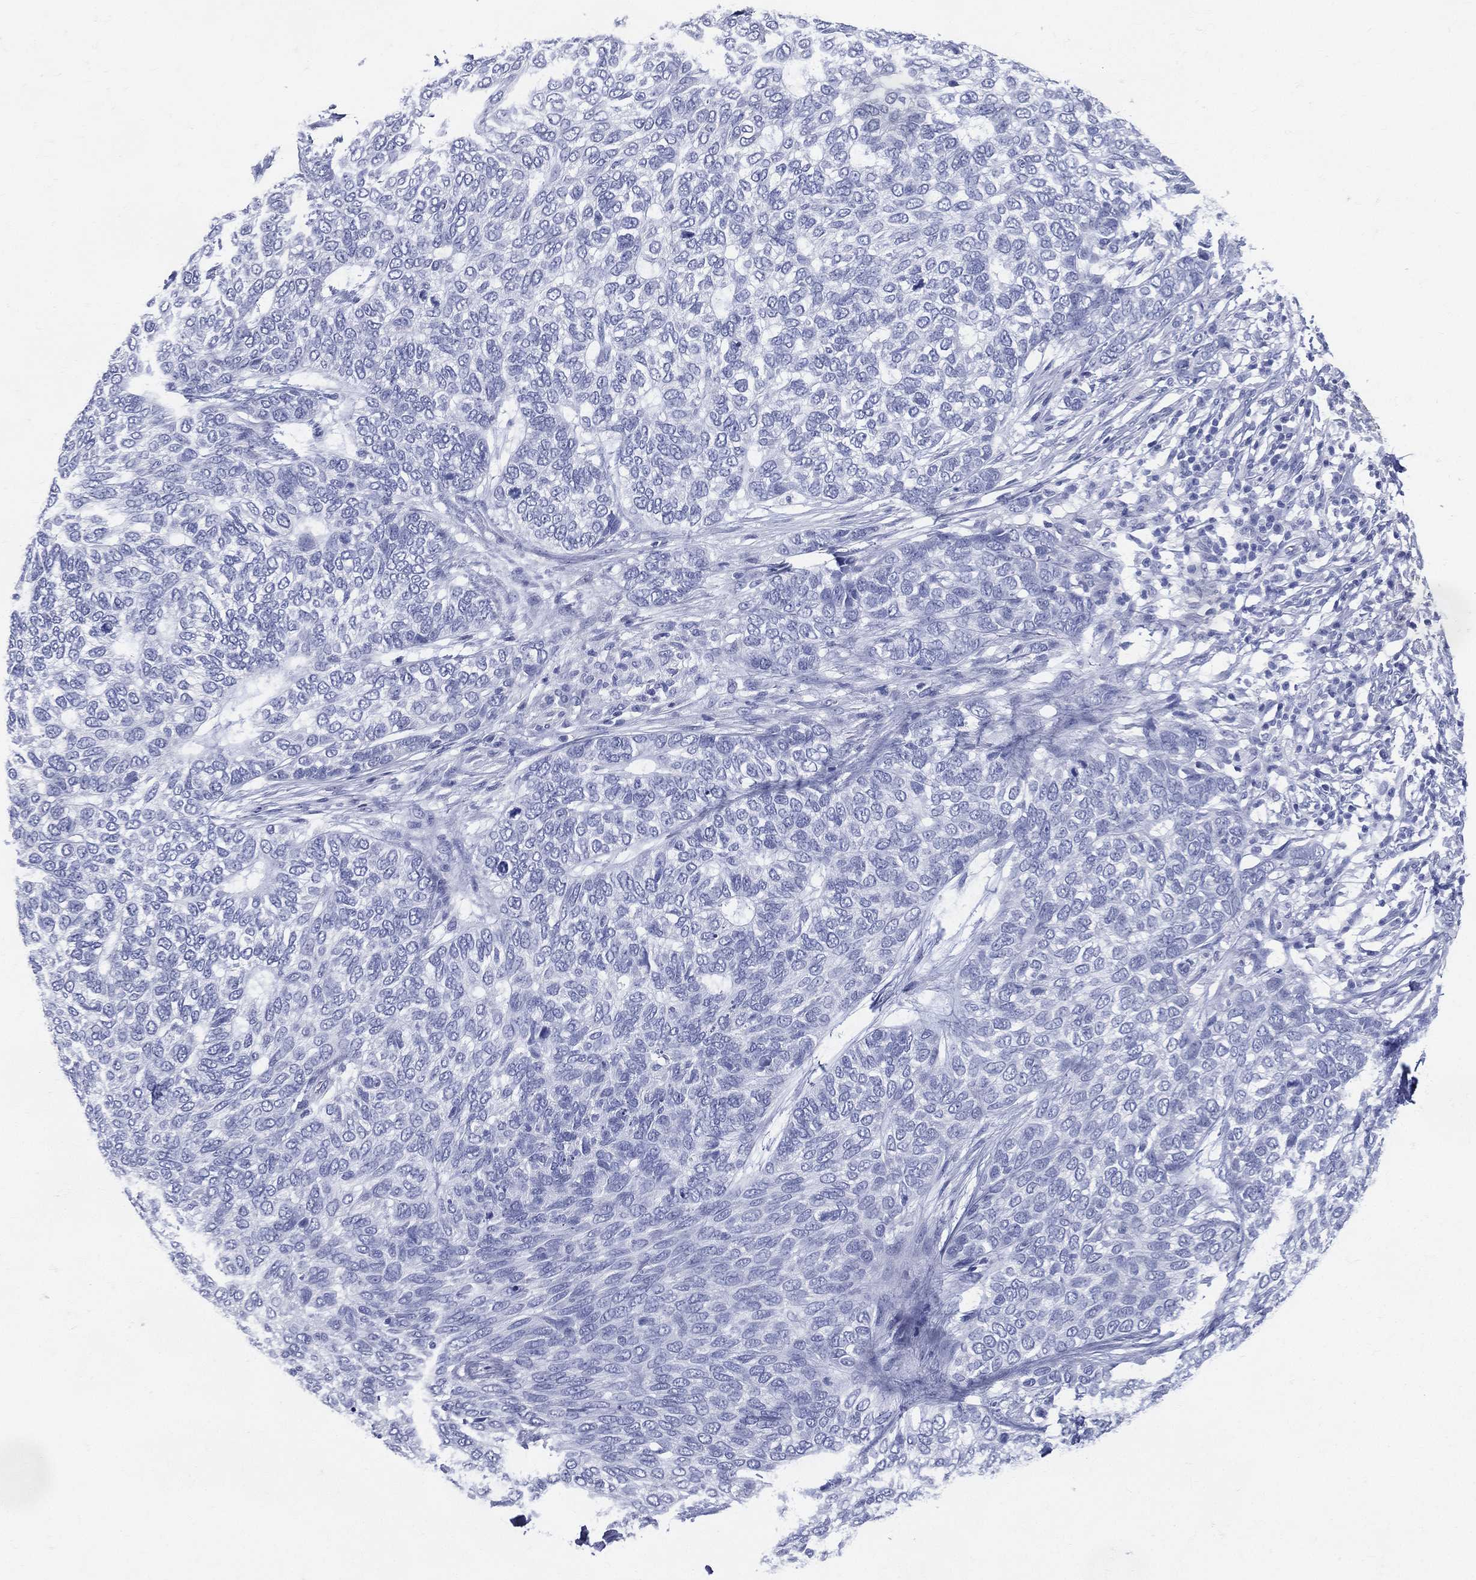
{"staining": {"intensity": "negative", "quantity": "none", "location": "none"}, "tissue": "skin cancer", "cell_type": "Tumor cells", "image_type": "cancer", "snomed": [{"axis": "morphology", "description": "Basal cell carcinoma"}, {"axis": "topography", "description": "Skin"}], "caption": "Human skin cancer (basal cell carcinoma) stained for a protein using IHC exhibits no positivity in tumor cells.", "gene": "ETNPPL", "patient": {"sex": "female", "age": 65}}